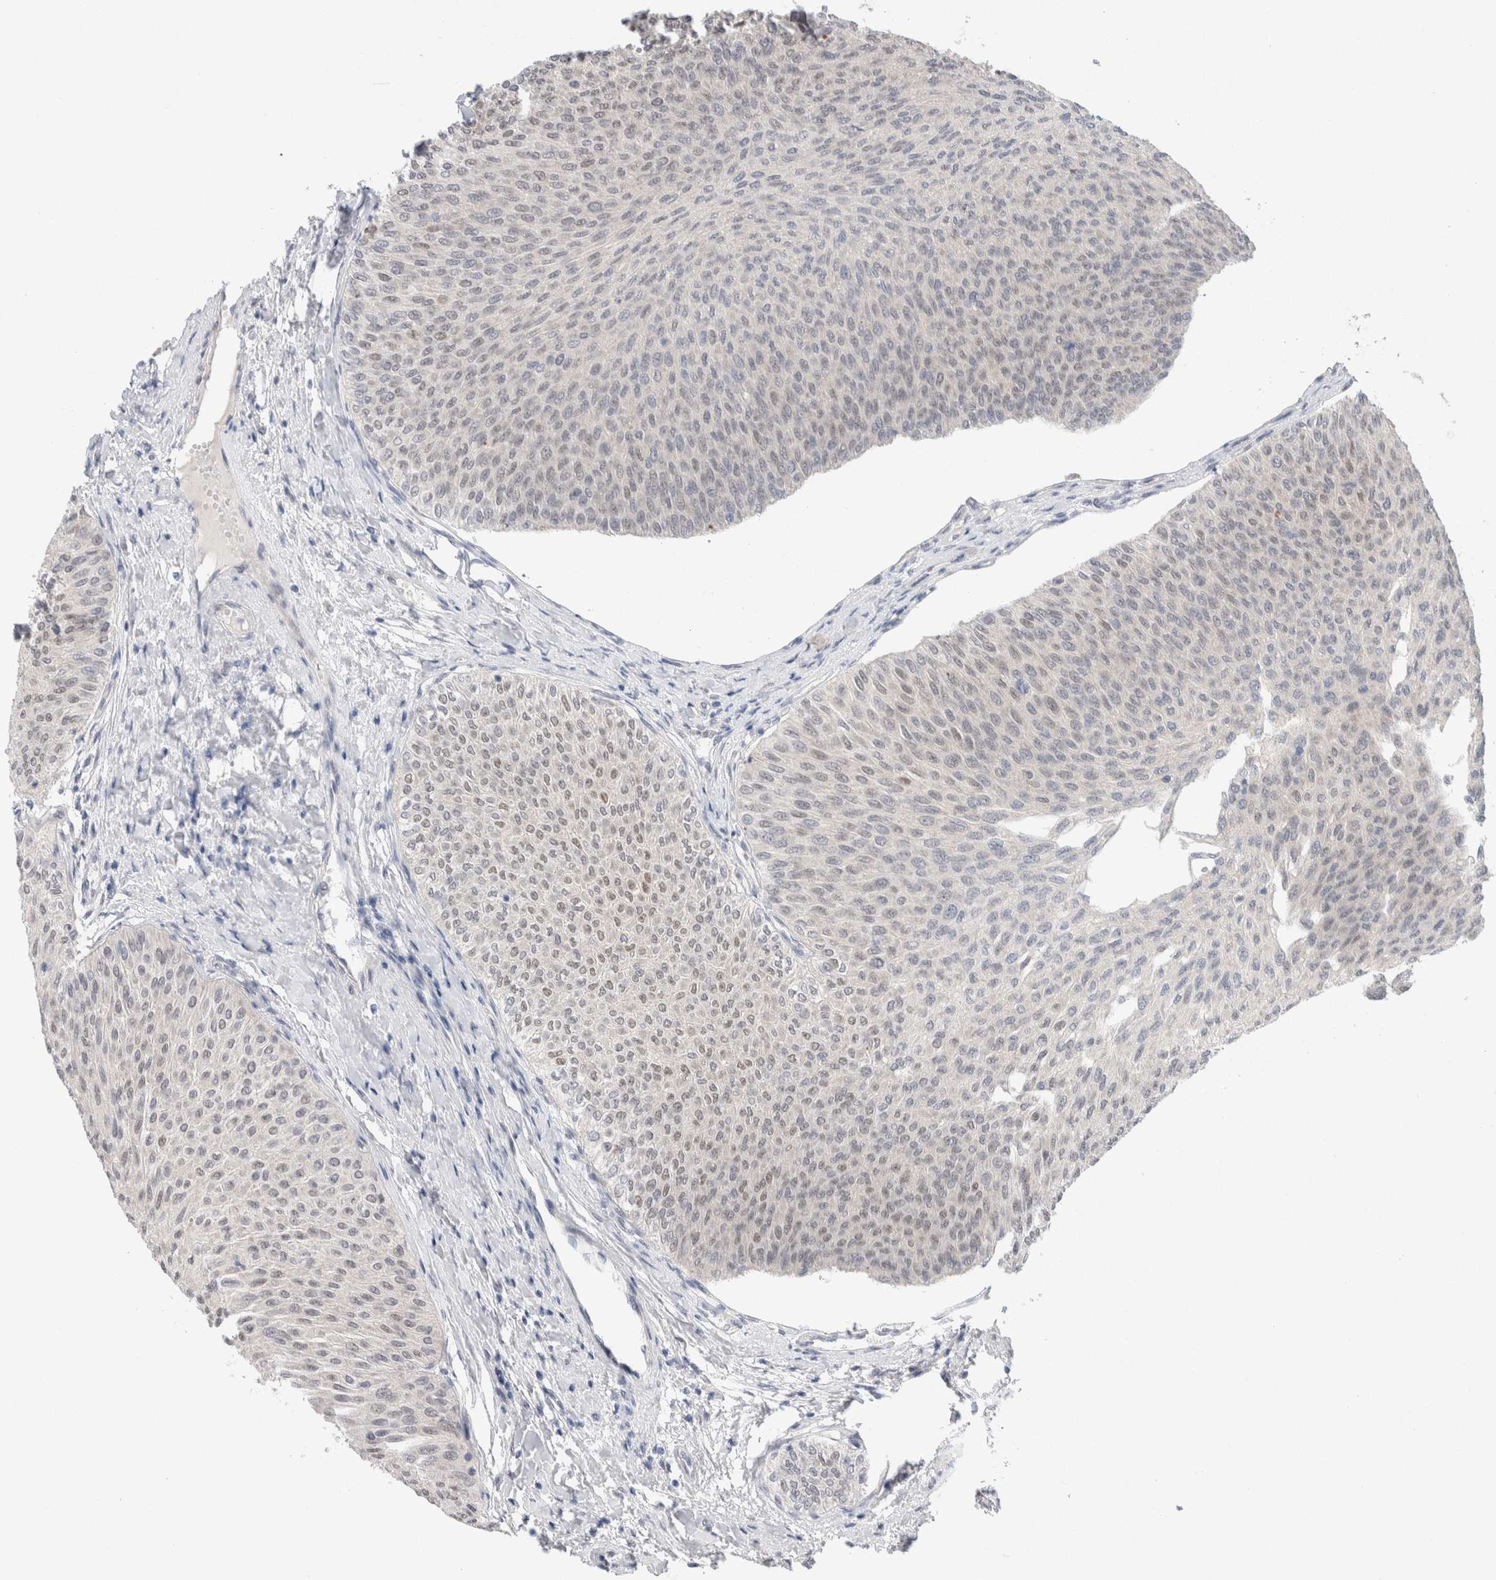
{"staining": {"intensity": "weak", "quantity": "<25%", "location": "nuclear"}, "tissue": "urothelial cancer", "cell_type": "Tumor cells", "image_type": "cancer", "snomed": [{"axis": "morphology", "description": "Urothelial carcinoma, Low grade"}, {"axis": "topography", "description": "Urinary bladder"}], "caption": "Protein analysis of urothelial cancer demonstrates no significant positivity in tumor cells. The staining is performed using DAB brown chromogen with nuclei counter-stained in using hematoxylin.", "gene": "PRMT1", "patient": {"sex": "male", "age": 78}}